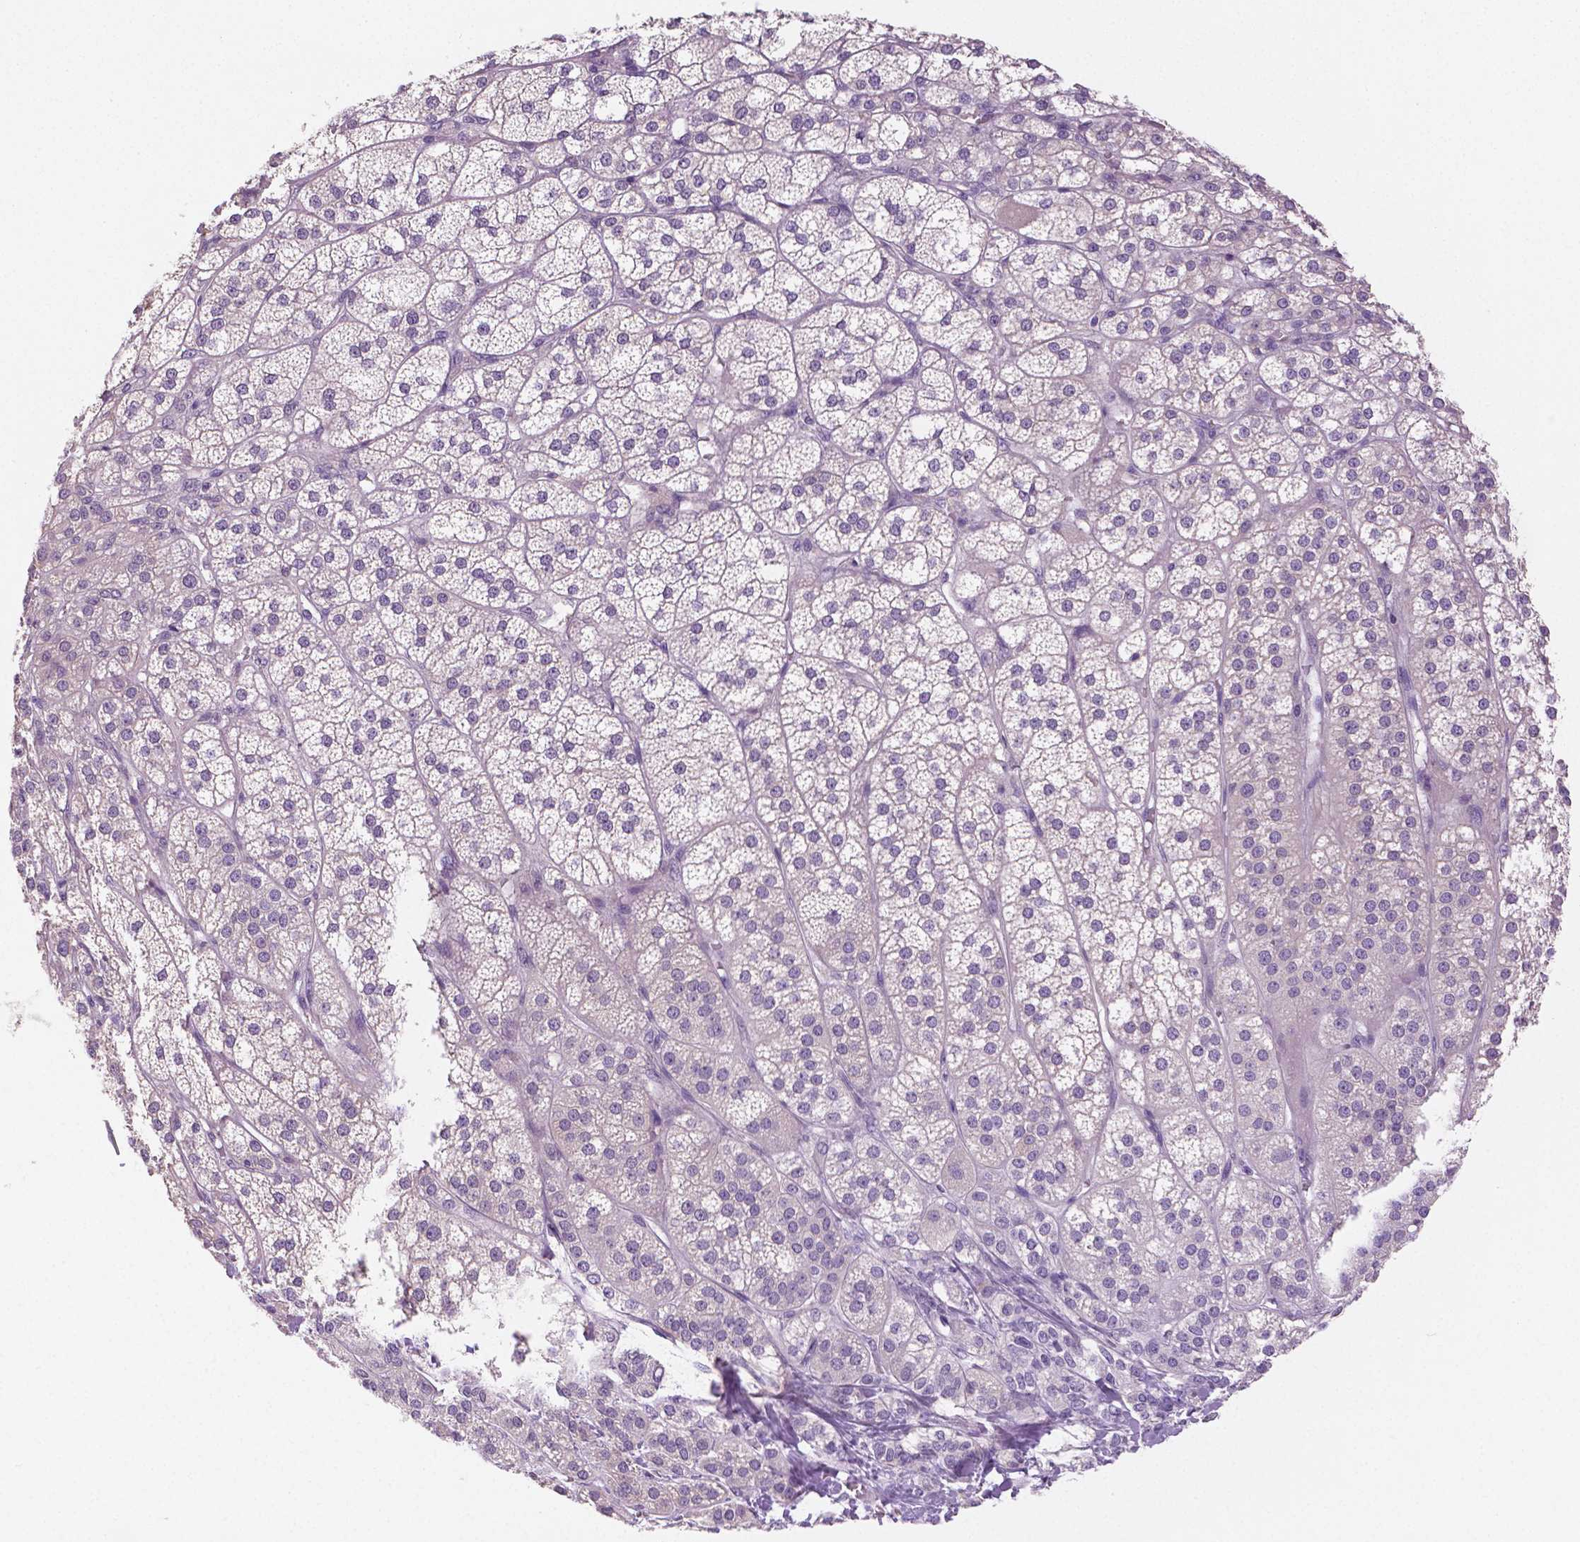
{"staining": {"intensity": "moderate", "quantity": "<25%", "location": "cytoplasmic/membranous"}, "tissue": "adrenal gland", "cell_type": "Glandular cells", "image_type": "normal", "snomed": [{"axis": "morphology", "description": "Normal tissue, NOS"}, {"axis": "topography", "description": "Adrenal gland"}], "caption": "Immunohistochemical staining of normal adrenal gland shows <25% levels of moderate cytoplasmic/membranous protein staining in approximately <25% of glandular cells.", "gene": "DNAH12", "patient": {"sex": "female", "age": 60}}